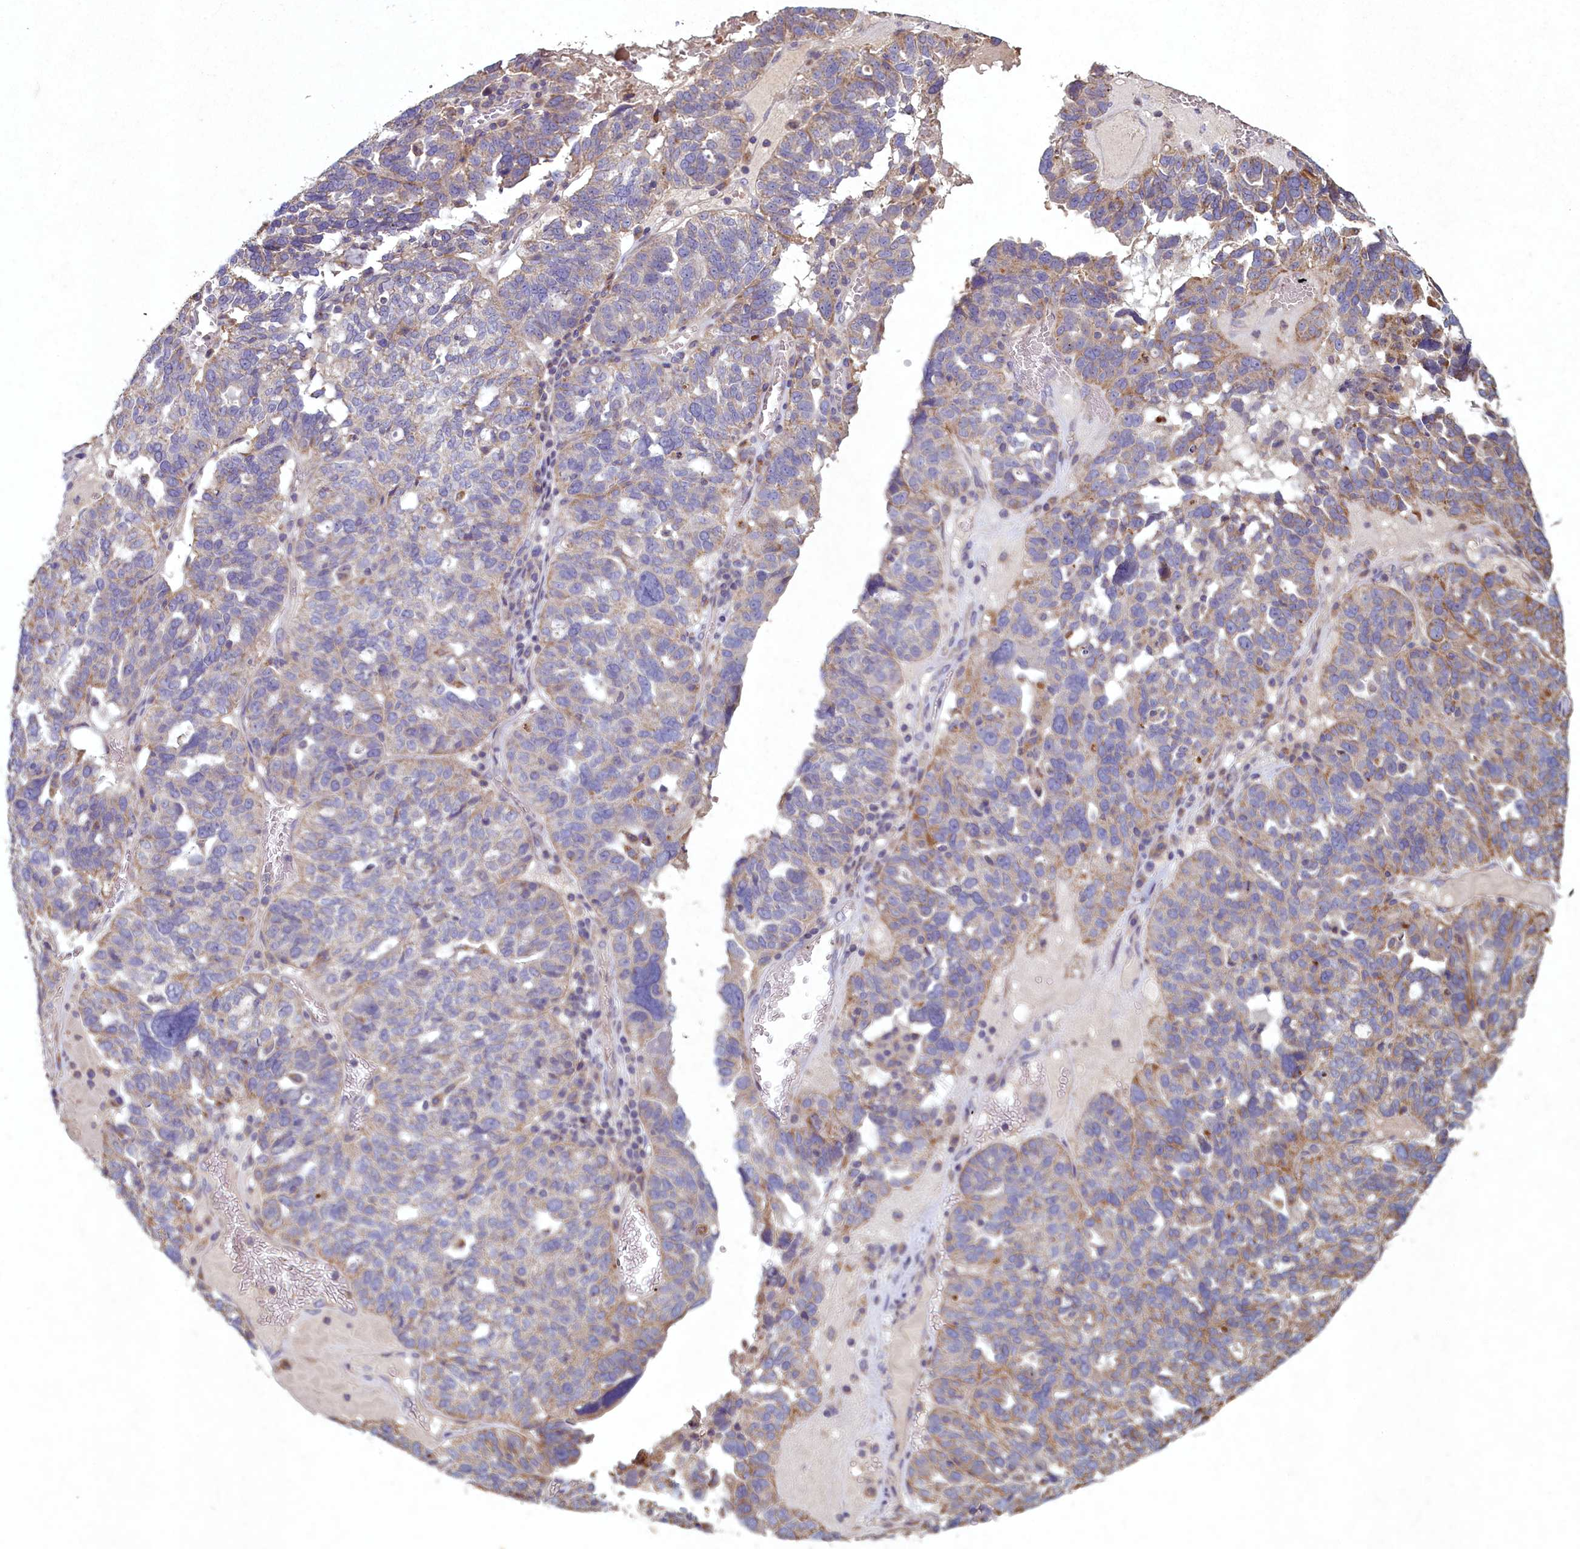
{"staining": {"intensity": "moderate", "quantity": "<25%", "location": "cytoplasmic/membranous"}, "tissue": "ovarian cancer", "cell_type": "Tumor cells", "image_type": "cancer", "snomed": [{"axis": "morphology", "description": "Cystadenocarcinoma, serous, NOS"}, {"axis": "topography", "description": "Ovary"}], "caption": "High-magnification brightfield microscopy of ovarian serous cystadenocarcinoma stained with DAB (3,3'-diaminobenzidine) (brown) and counterstained with hematoxylin (blue). tumor cells exhibit moderate cytoplasmic/membranous positivity is identified in approximately<25% of cells.", "gene": "CIAO2B", "patient": {"sex": "female", "age": 59}}